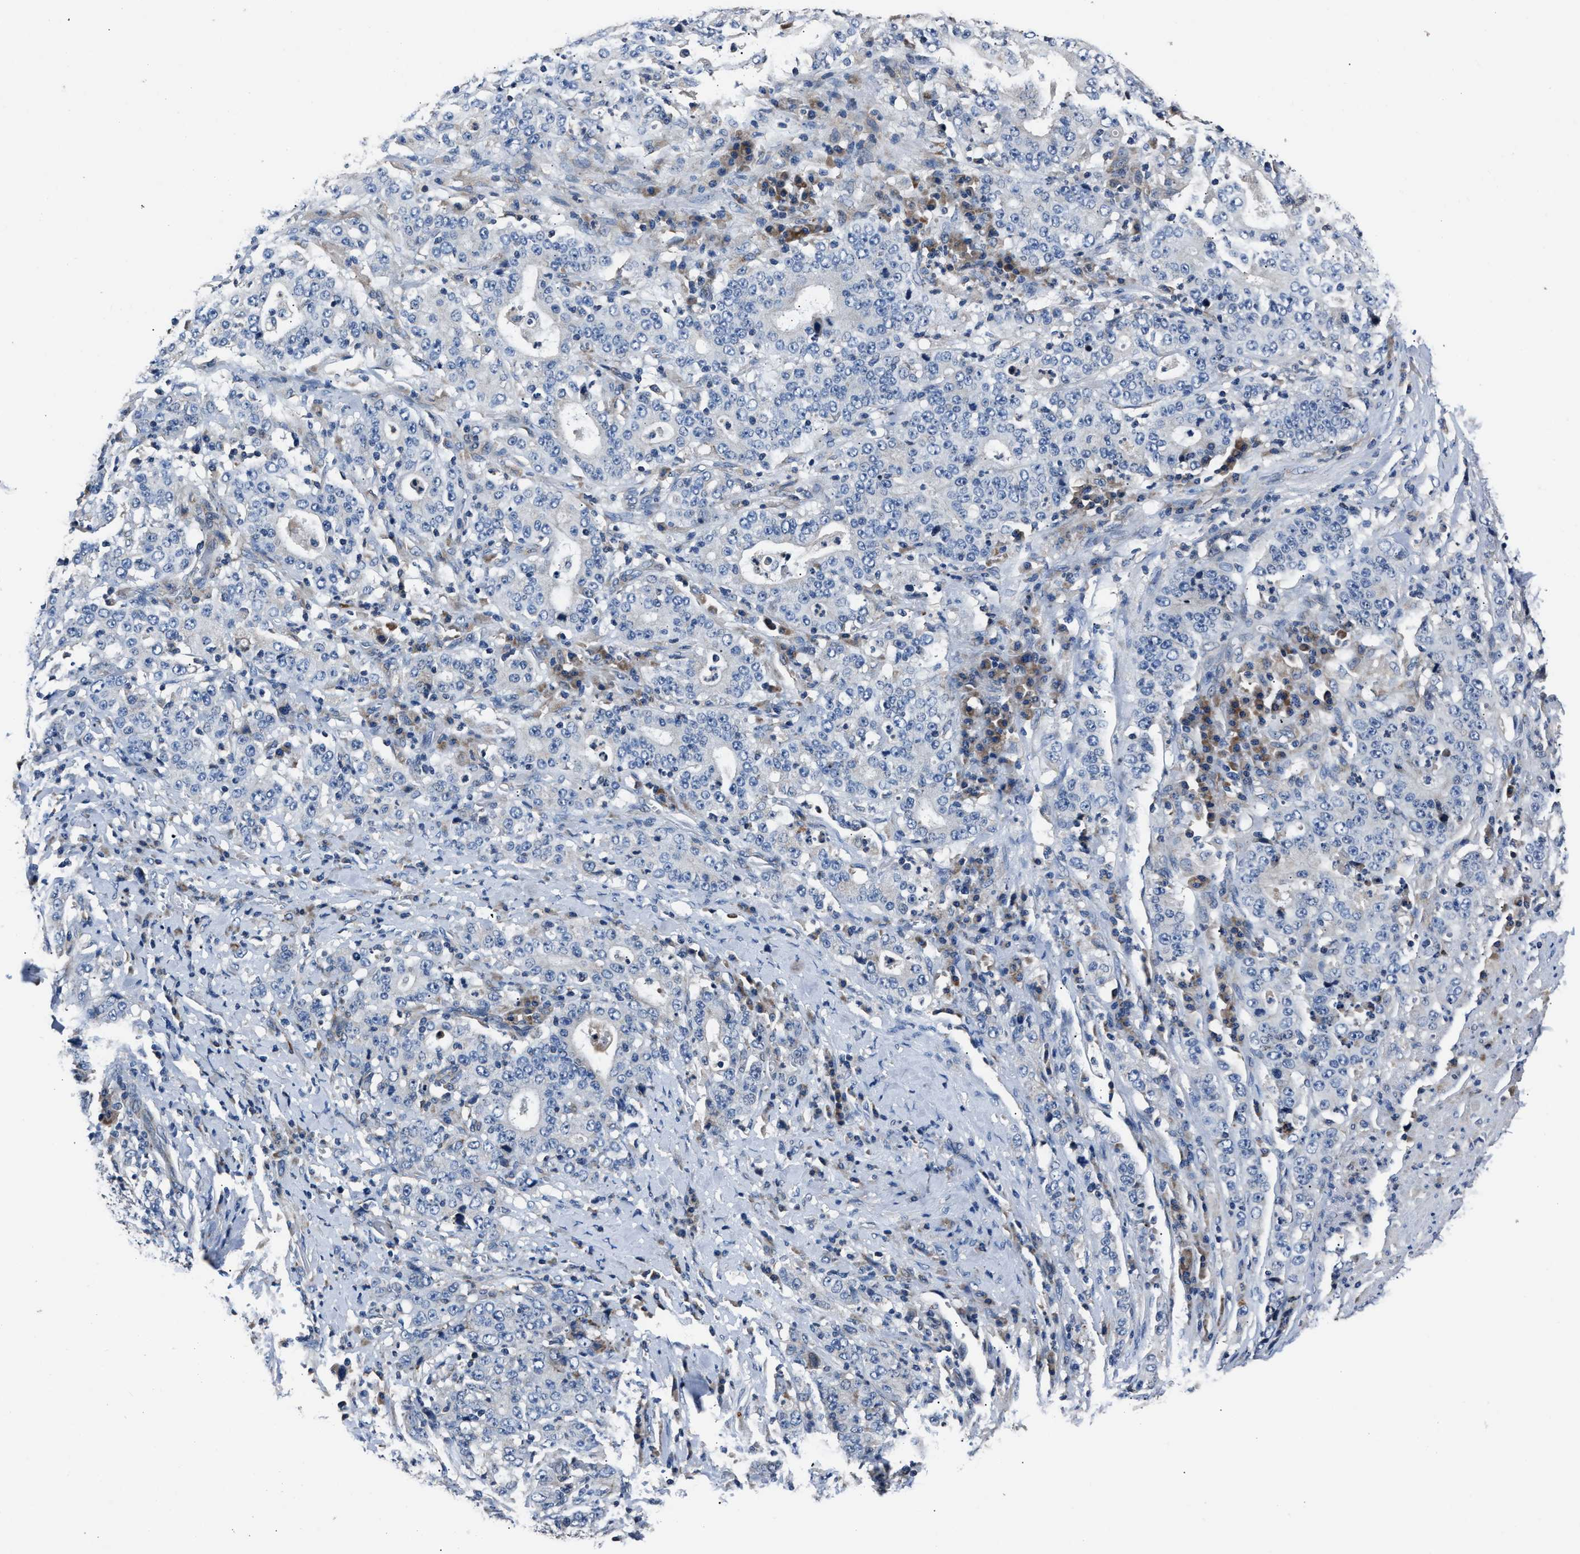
{"staining": {"intensity": "negative", "quantity": "none", "location": "none"}, "tissue": "stomach cancer", "cell_type": "Tumor cells", "image_type": "cancer", "snomed": [{"axis": "morphology", "description": "Normal tissue, NOS"}, {"axis": "morphology", "description": "Adenocarcinoma, NOS"}, {"axis": "topography", "description": "Stomach, upper"}, {"axis": "topography", "description": "Stomach"}], "caption": "Immunohistochemistry (IHC) of human stomach adenocarcinoma reveals no expression in tumor cells. (Stains: DAB (3,3'-diaminobenzidine) IHC with hematoxylin counter stain, Microscopy: brightfield microscopy at high magnification).", "gene": "DNAJC24", "patient": {"sex": "male", "age": 59}}